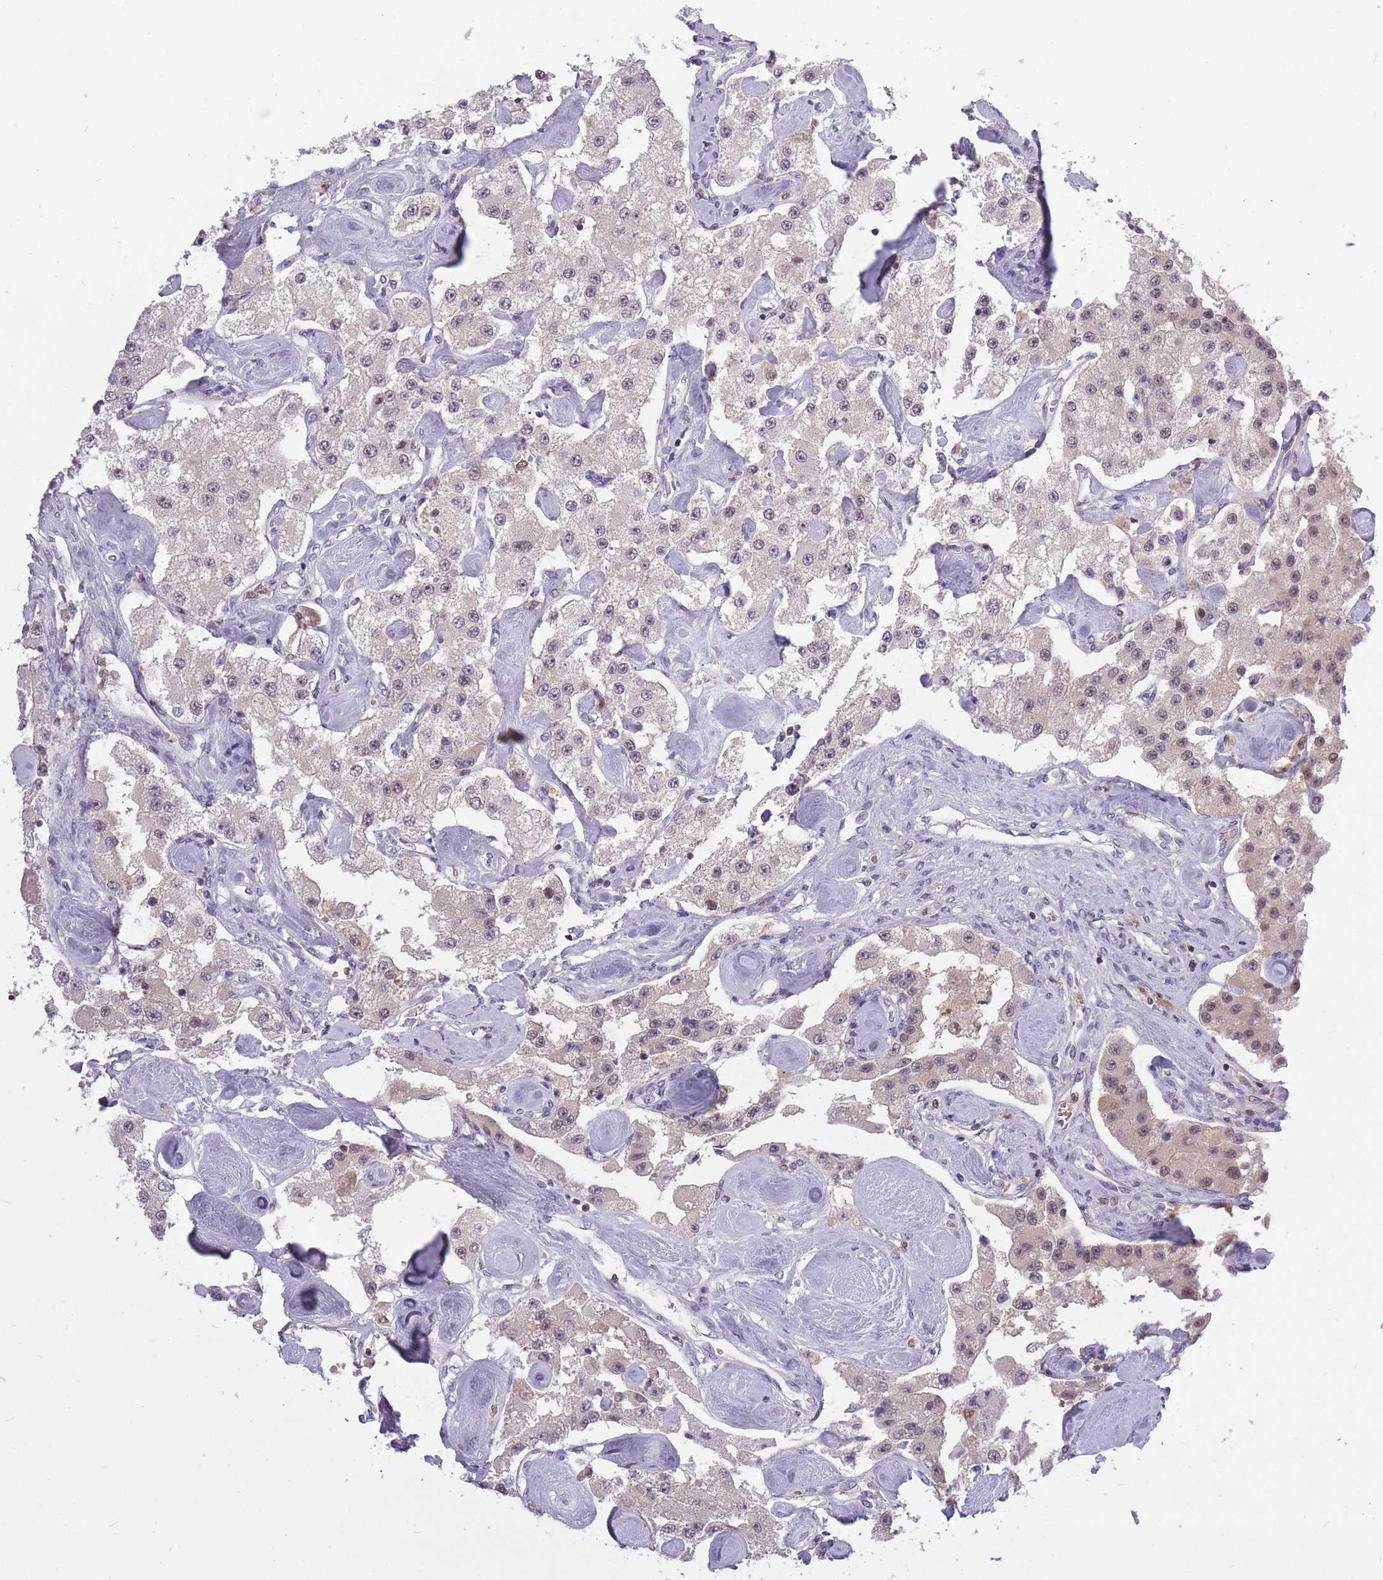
{"staining": {"intensity": "weak", "quantity": "25%-75%", "location": "nuclear"}, "tissue": "carcinoid", "cell_type": "Tumor cells", "image_type": "cancer", "snomed": [{"axis": "morphology", "description": "Carcinoid, malignant, NOS"}, {"axis": "topography", "description": "Pancreas"}], "caption": "There is low levels of weak nuclear staining in tumor cells of carcinoid, as demonstrated by immunohistochemical staining (brown color).", "gene": "CXorf38", "patient": {"sex": "male", "age": 41}}